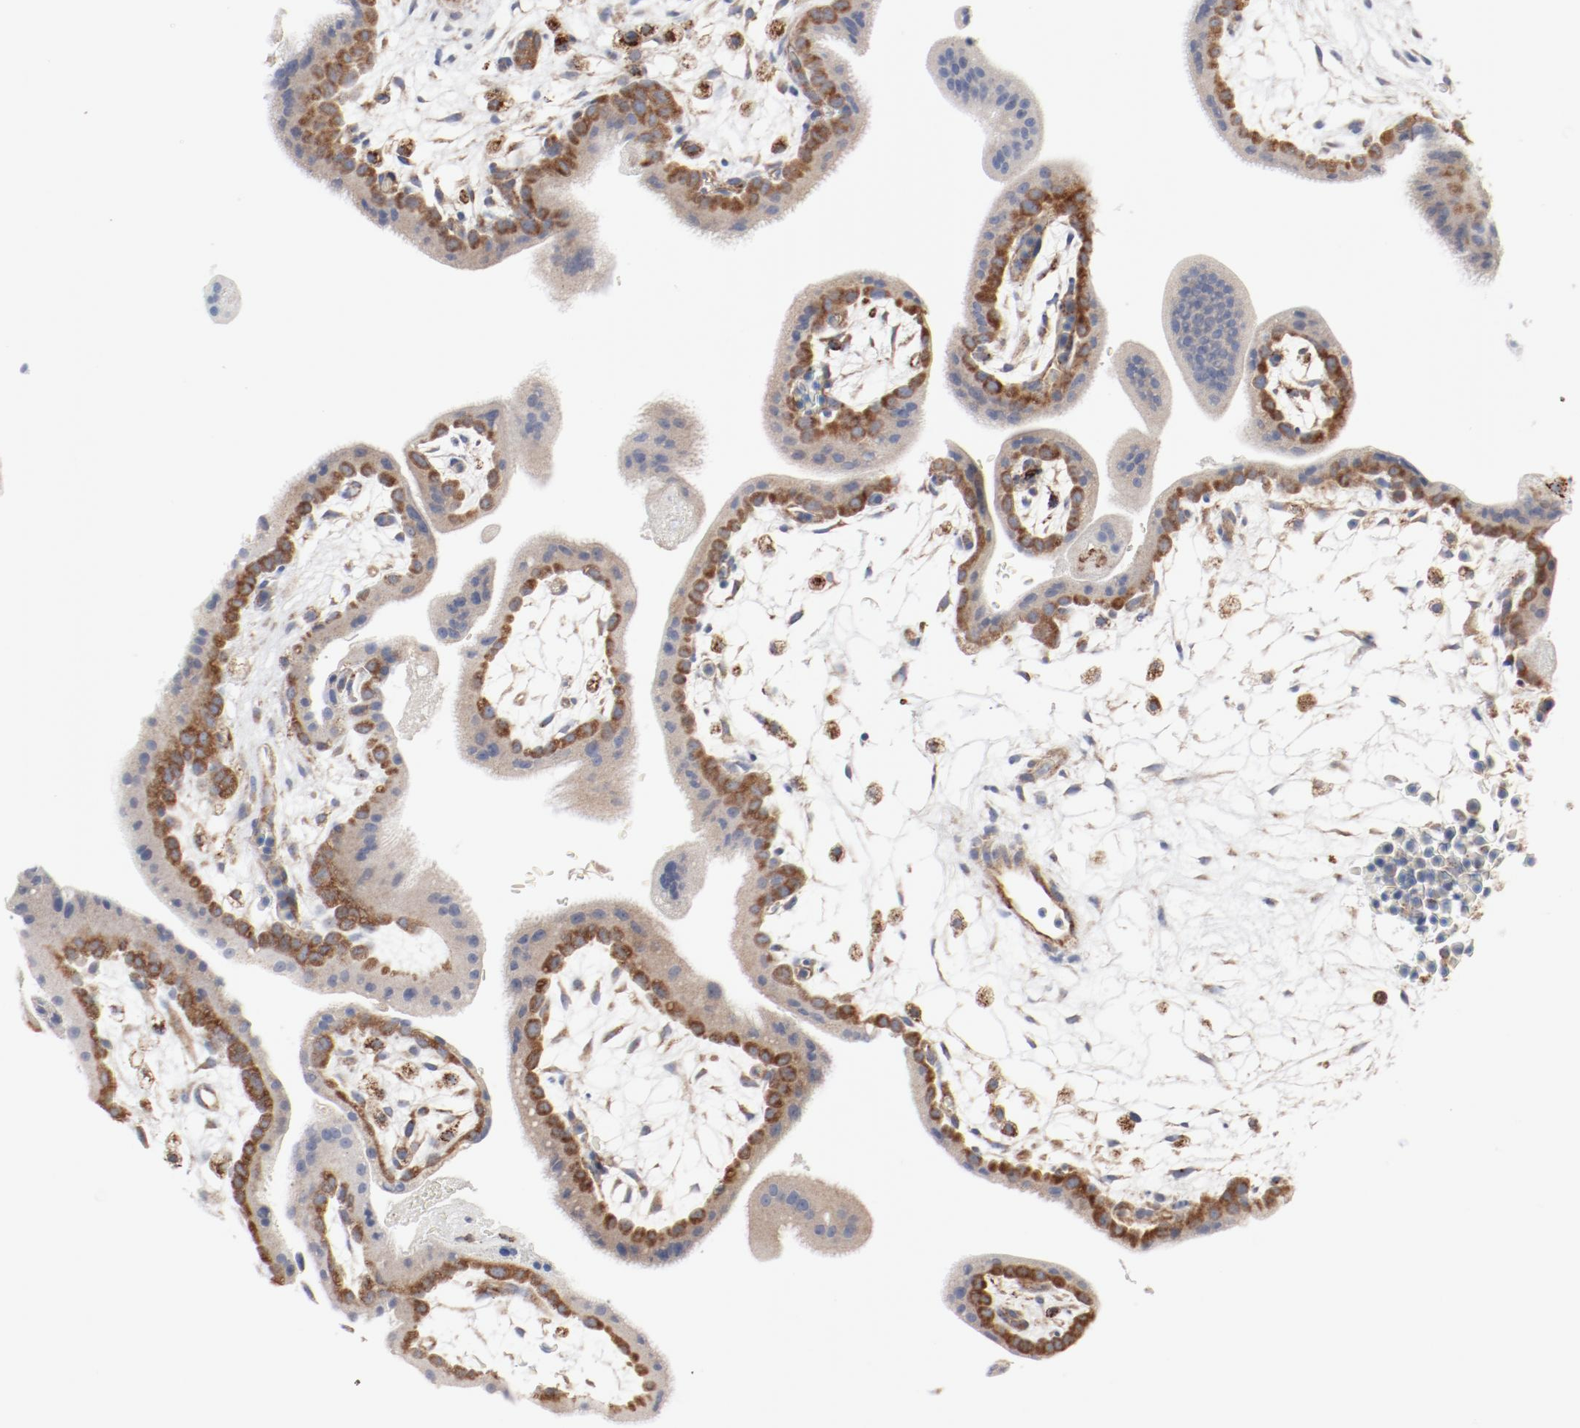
{"staining": {"intensity": "weak", "quantity": ">75%", "location": "cytoplasmic/membranous"}, "tissue": "placenta", "cell_type": "Decidual cells", "image_type": "normal", "snomed": [{"axis": "morphology", "description": "Normal tissue, NOS"}, {"axis": "topography", "description": "Placenta"}], "caption": "About >75% of decidual cells in benign placenta exhibit weak cytoplasmic/membranous protein positivity as visualized by brown immunohistochemical staining.", "gene": "SETD3", "patient": {"sex": "female", "age": 35}}